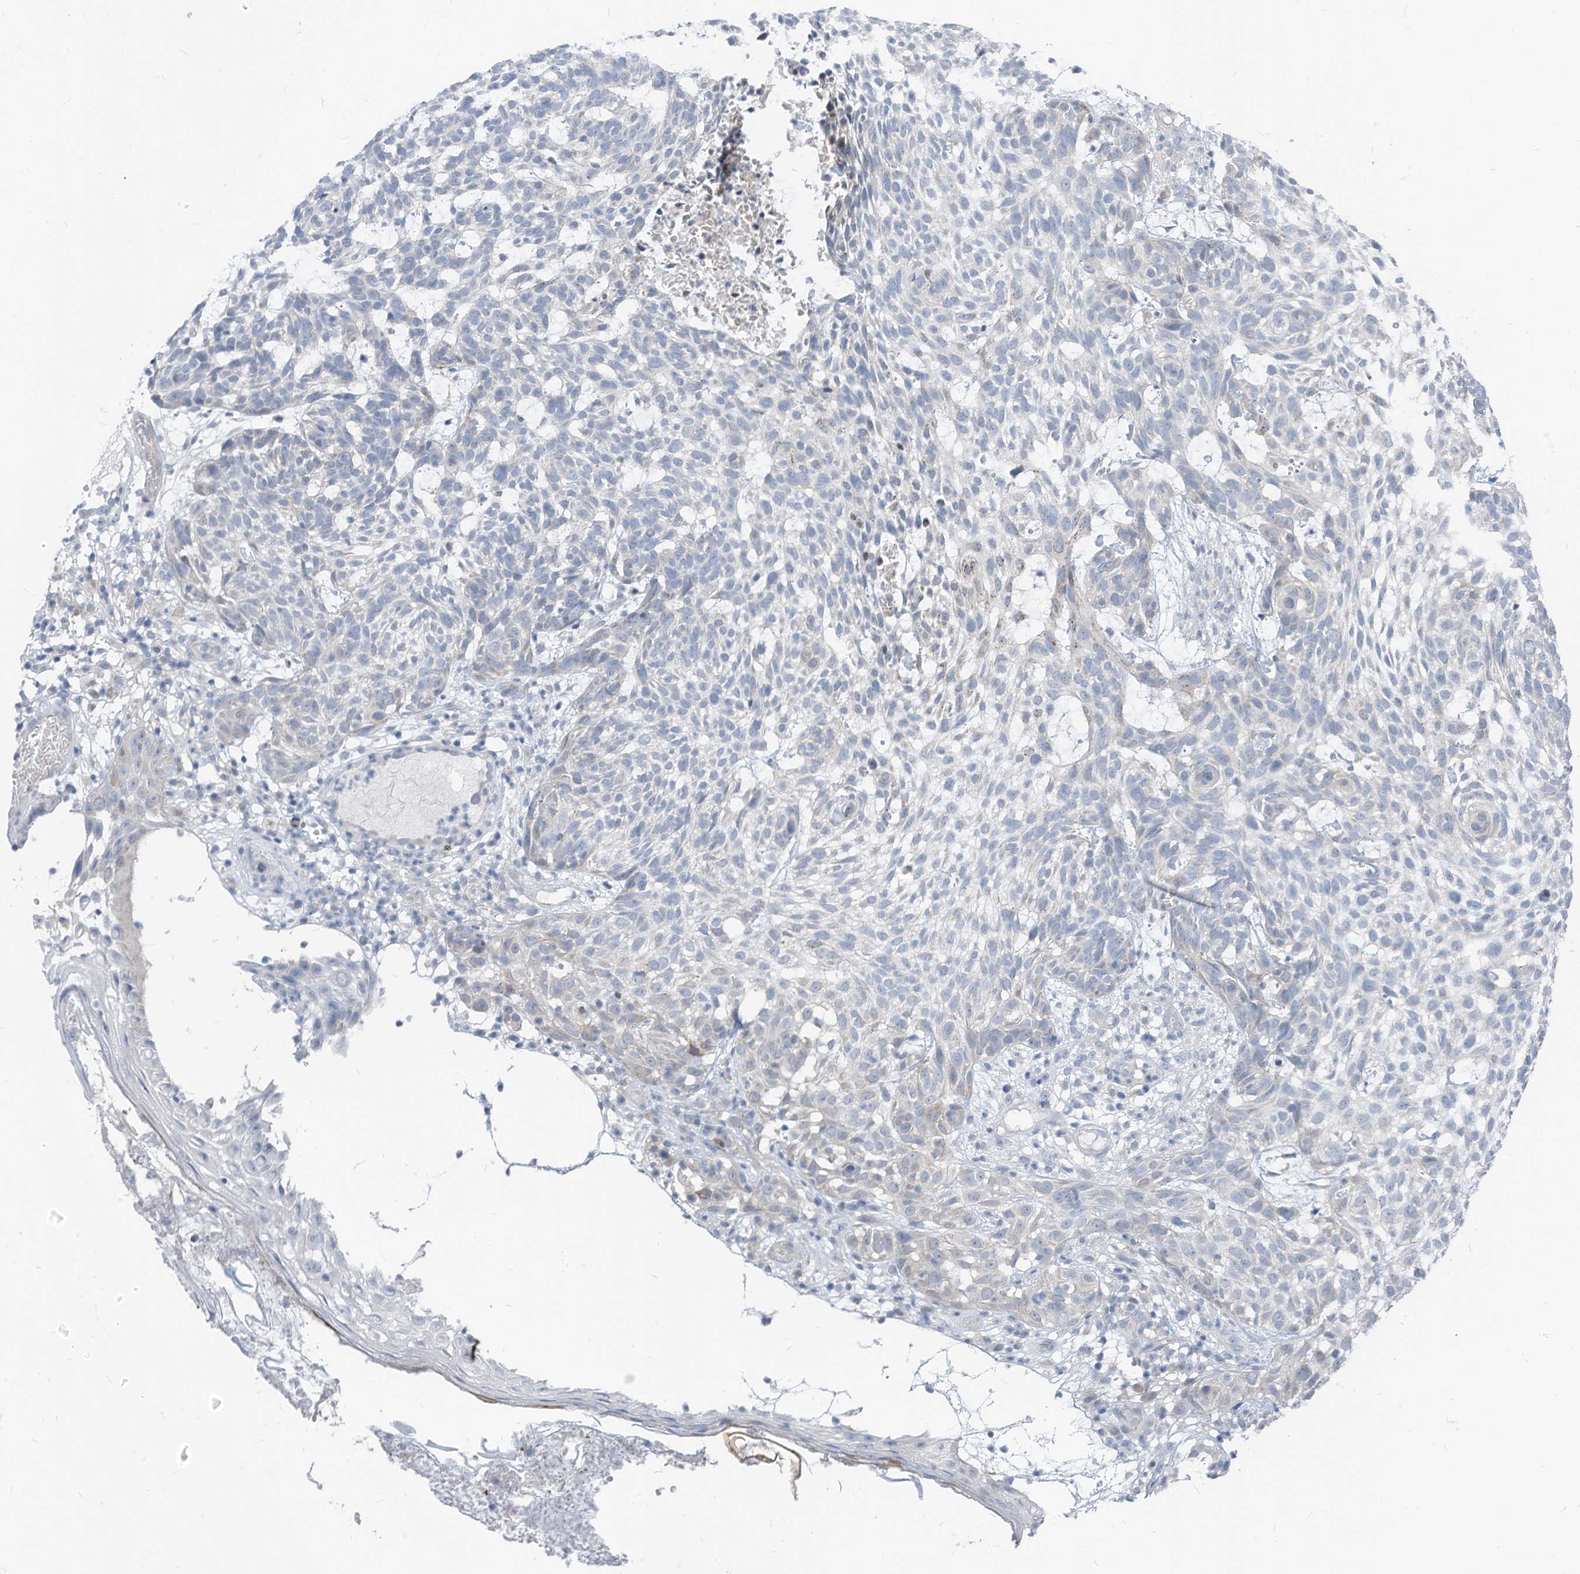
{"staining": {"intensity": "negative", "quantity": "none", "location": "none"}, "tissue": "skin cancer", "cell_type": "Tumor cells", "image_type": "cancer", "snomed": [{"axis": "morphology", "description": "Basal cell carcinoma"}, {"axis": "topography", "description": "Skin"}], "caption": "Human skin basal cell carcinoma stained for a protein using immunohistochemistry (IHC) demonstrates no positivity in tumor cells.", "gene": "LDAH", "patient": {"sex": "male", "age": 85}}